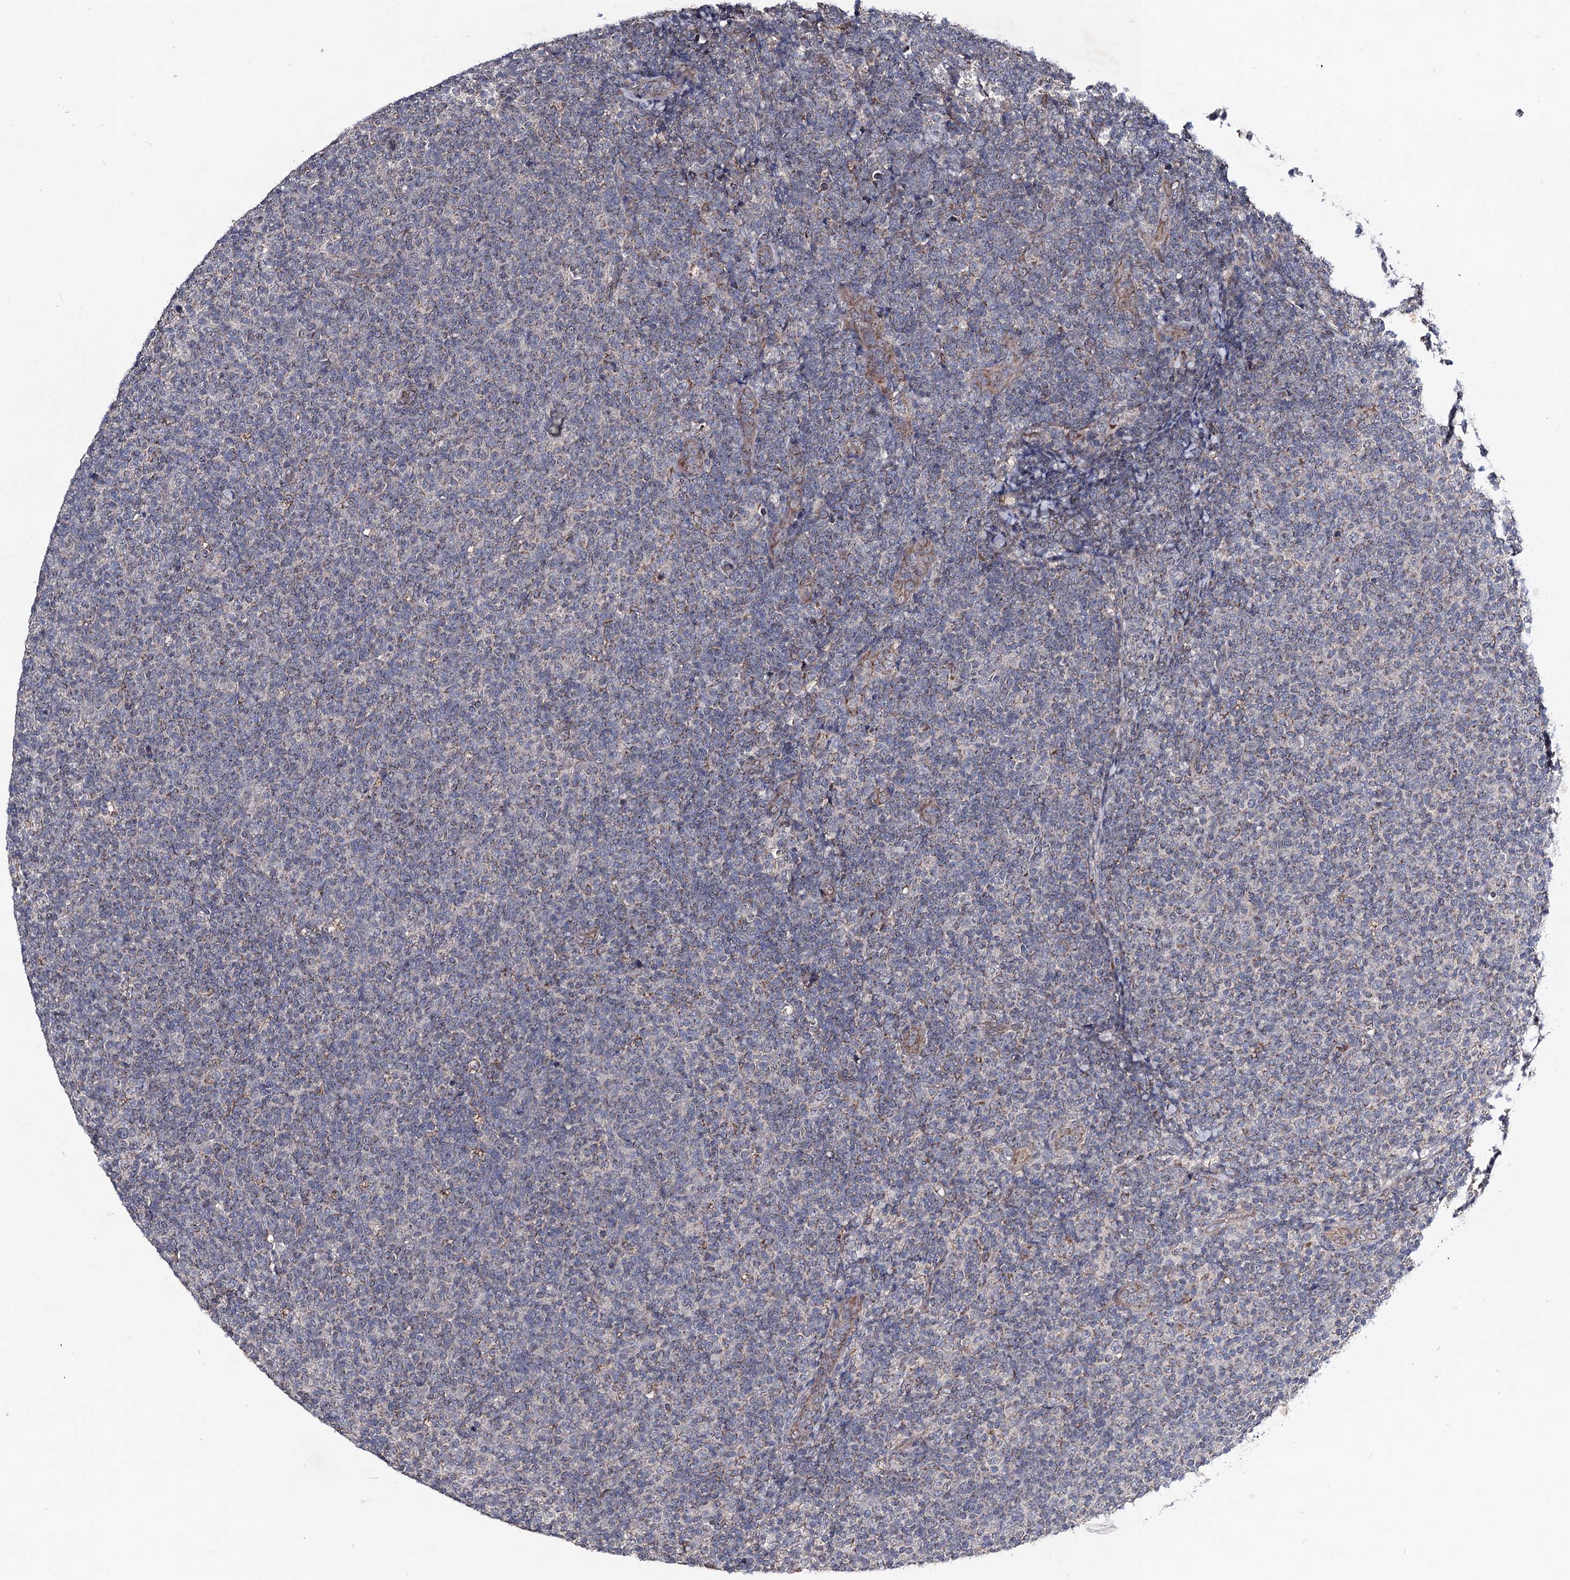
{"staining": {"intensity": "negative", "quantity": "none", "location": "none"}, "tissue": "lymphoma", "cell_type": "Tumor cells", "image_type": "cancer", "snomed": [{"axis": "morphology", "description": "Malignant lymphoma, non-Hodgkin's type, Low grade"}, {"axis": "topography", "description": "Lymph node"}], "caption": "Tumor cells are negative for protein expression in human lymphoma.", "gene": "VPS37D", "patient": {"sex": "male", "age": 66}}